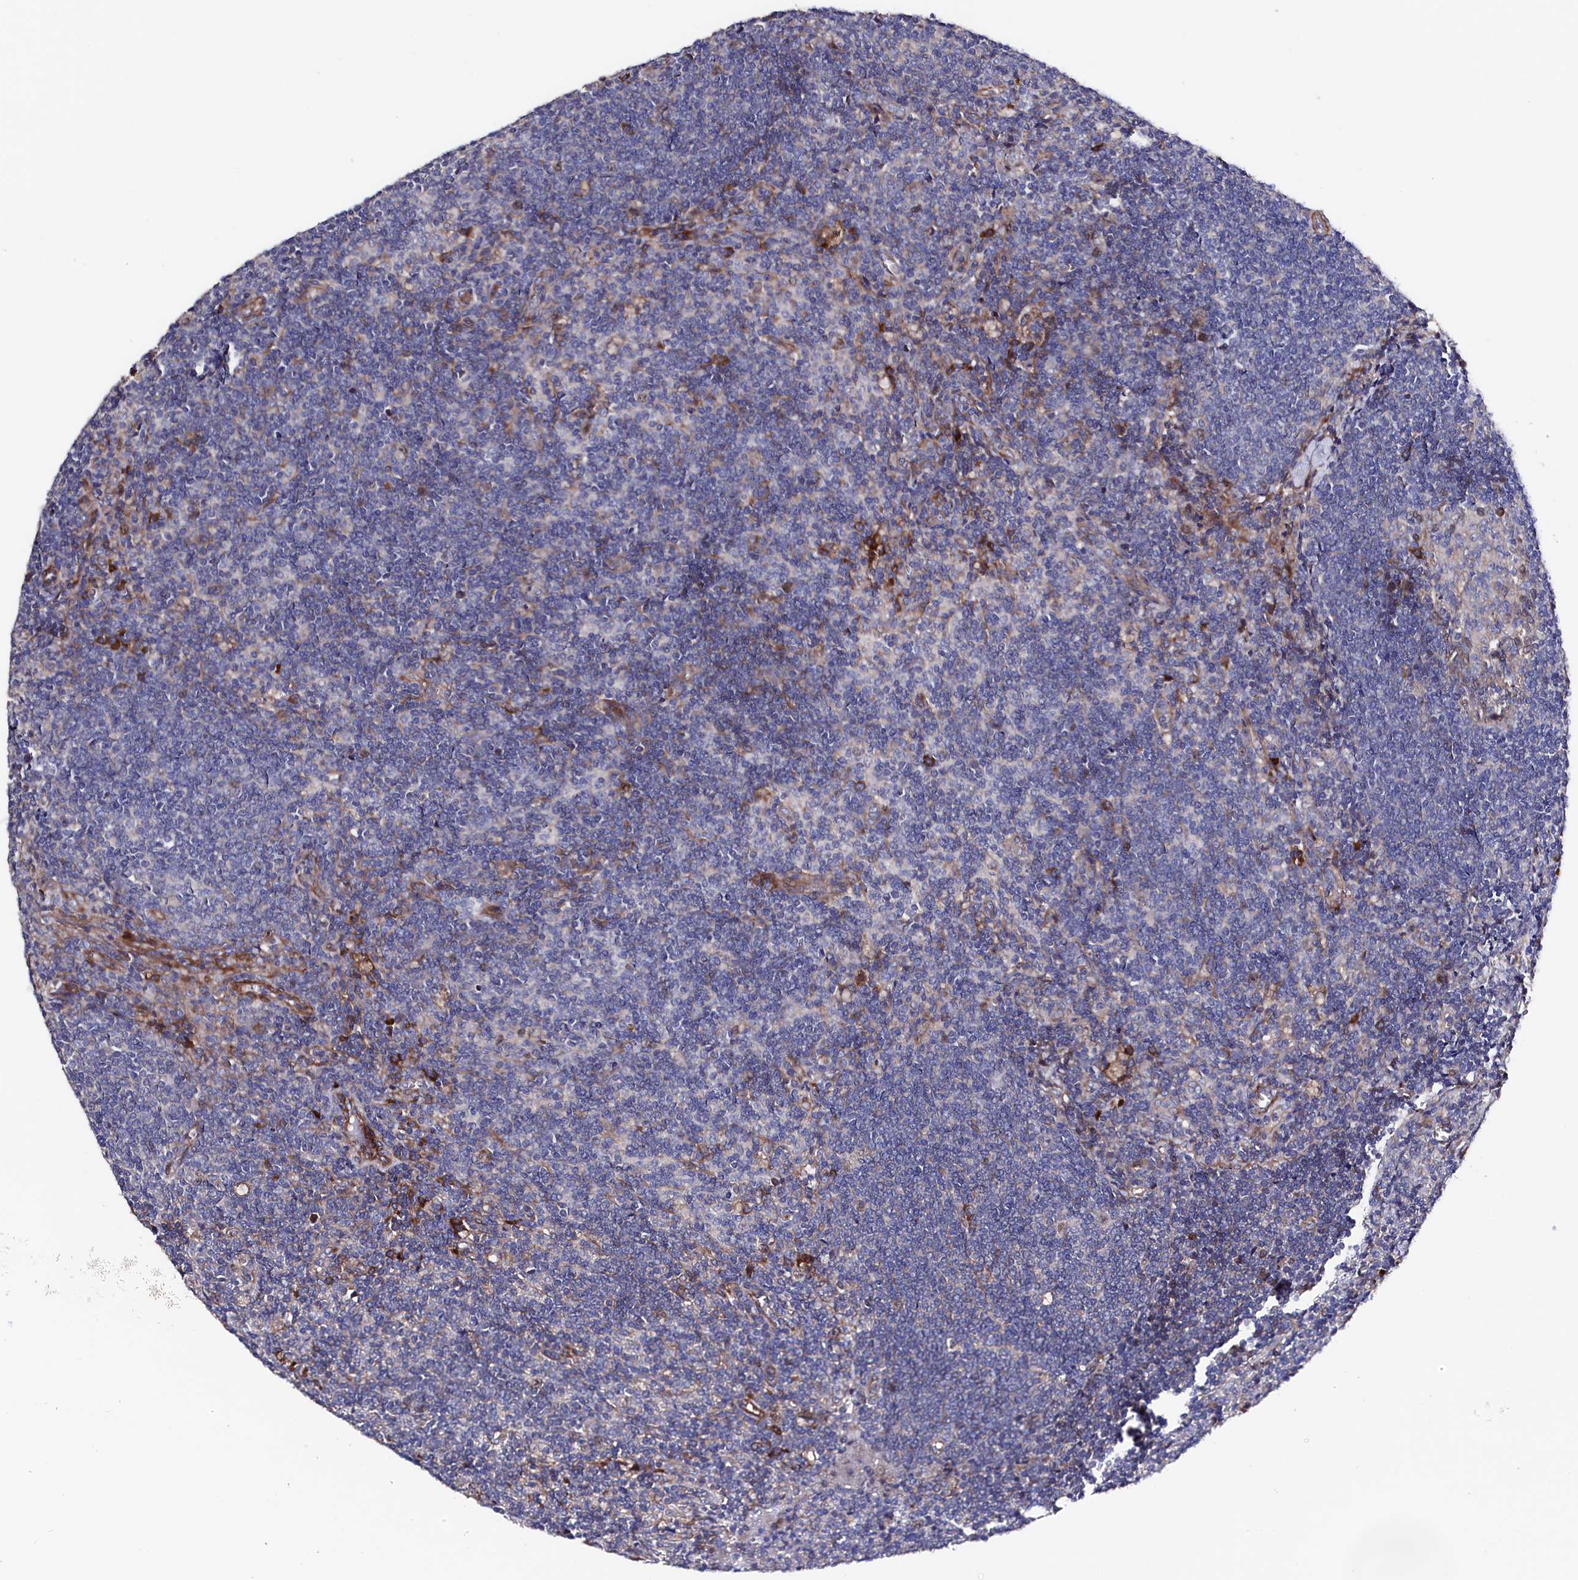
{"staining": {"intensity": "moderate", "quantity": "<25%", "location": "cytoplasmic/membranous,nuclear"}, "tissue": "lymph node", "cell_type": "Germinal center cells", "image_type": "normal", "snomed": [{"axis": "morphology", "description": "Normal tissue, NOS"}, {"axis": "topography", "description": "Lymph node"}], "caption": "Immunohistochemistry (IHC) image of normal lymph node stained for a protein (brown), which shows low levels of moderate cytoplasmic/membranous,nuclear expression in about <25% of germinal center cells.", "gene": "WNT8A", "patient": {"sex": "male", "age": 69}}